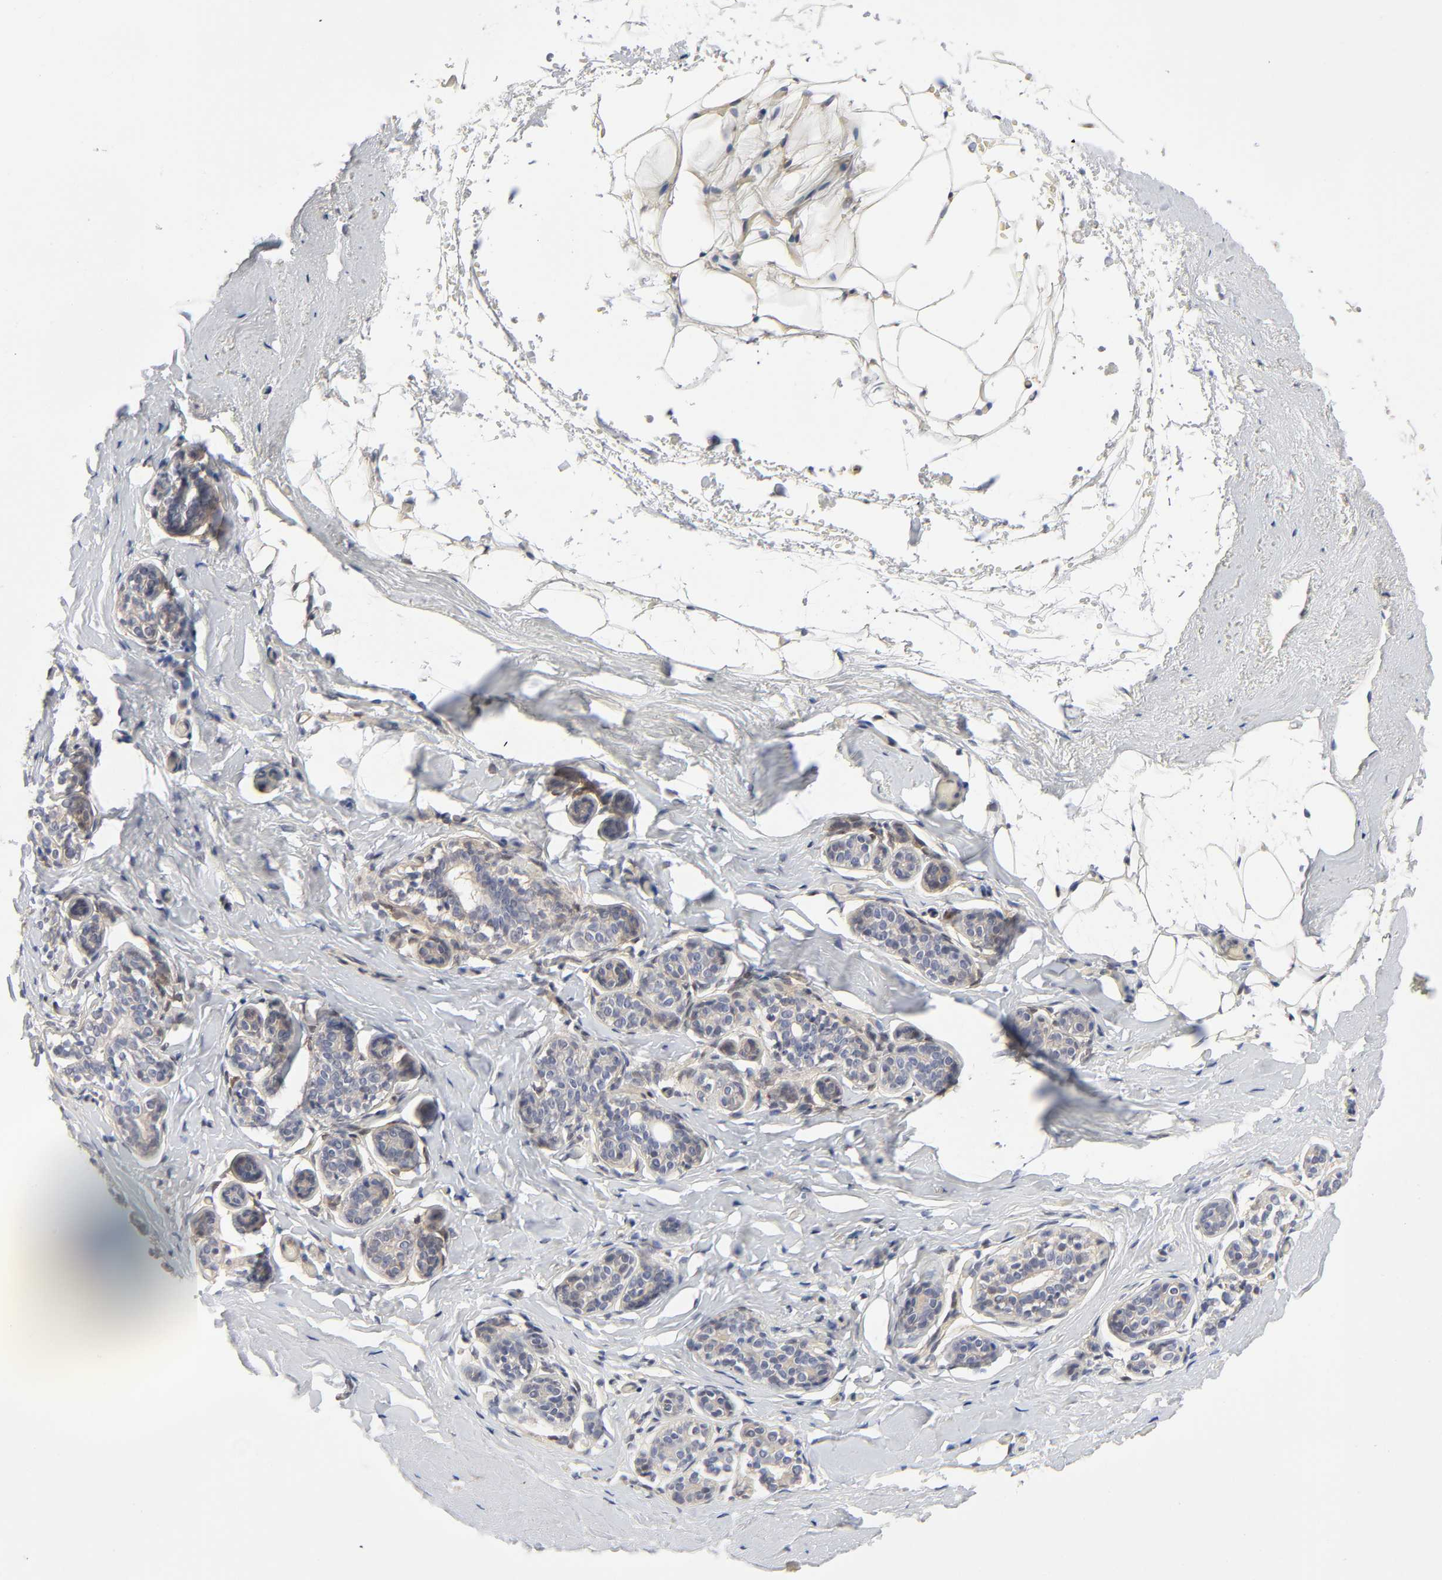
{"staining": {"intensity": "negative", "quantity": "none", "location": "none"}, "tissue": "breast", "cell_type": "Adipocytes", "image_type": "normal", "snomed": [{"axis": "morphology", "description": "Normal tissue, NOS"}, {"axis": "topography", "description": "Breast"}, {"axis": "topography", "description": "Soft tissue"}], "caption": "Adipocytes are negative for brown protein staining in normal breast. The staining was performed using DAB to visualize the protein expression in brown, while the nuclei were stained in blue with hematoxylin (Magnification: 20x).", "gene": "PTEN", "patient": {"sex": "female", "age": 75}}